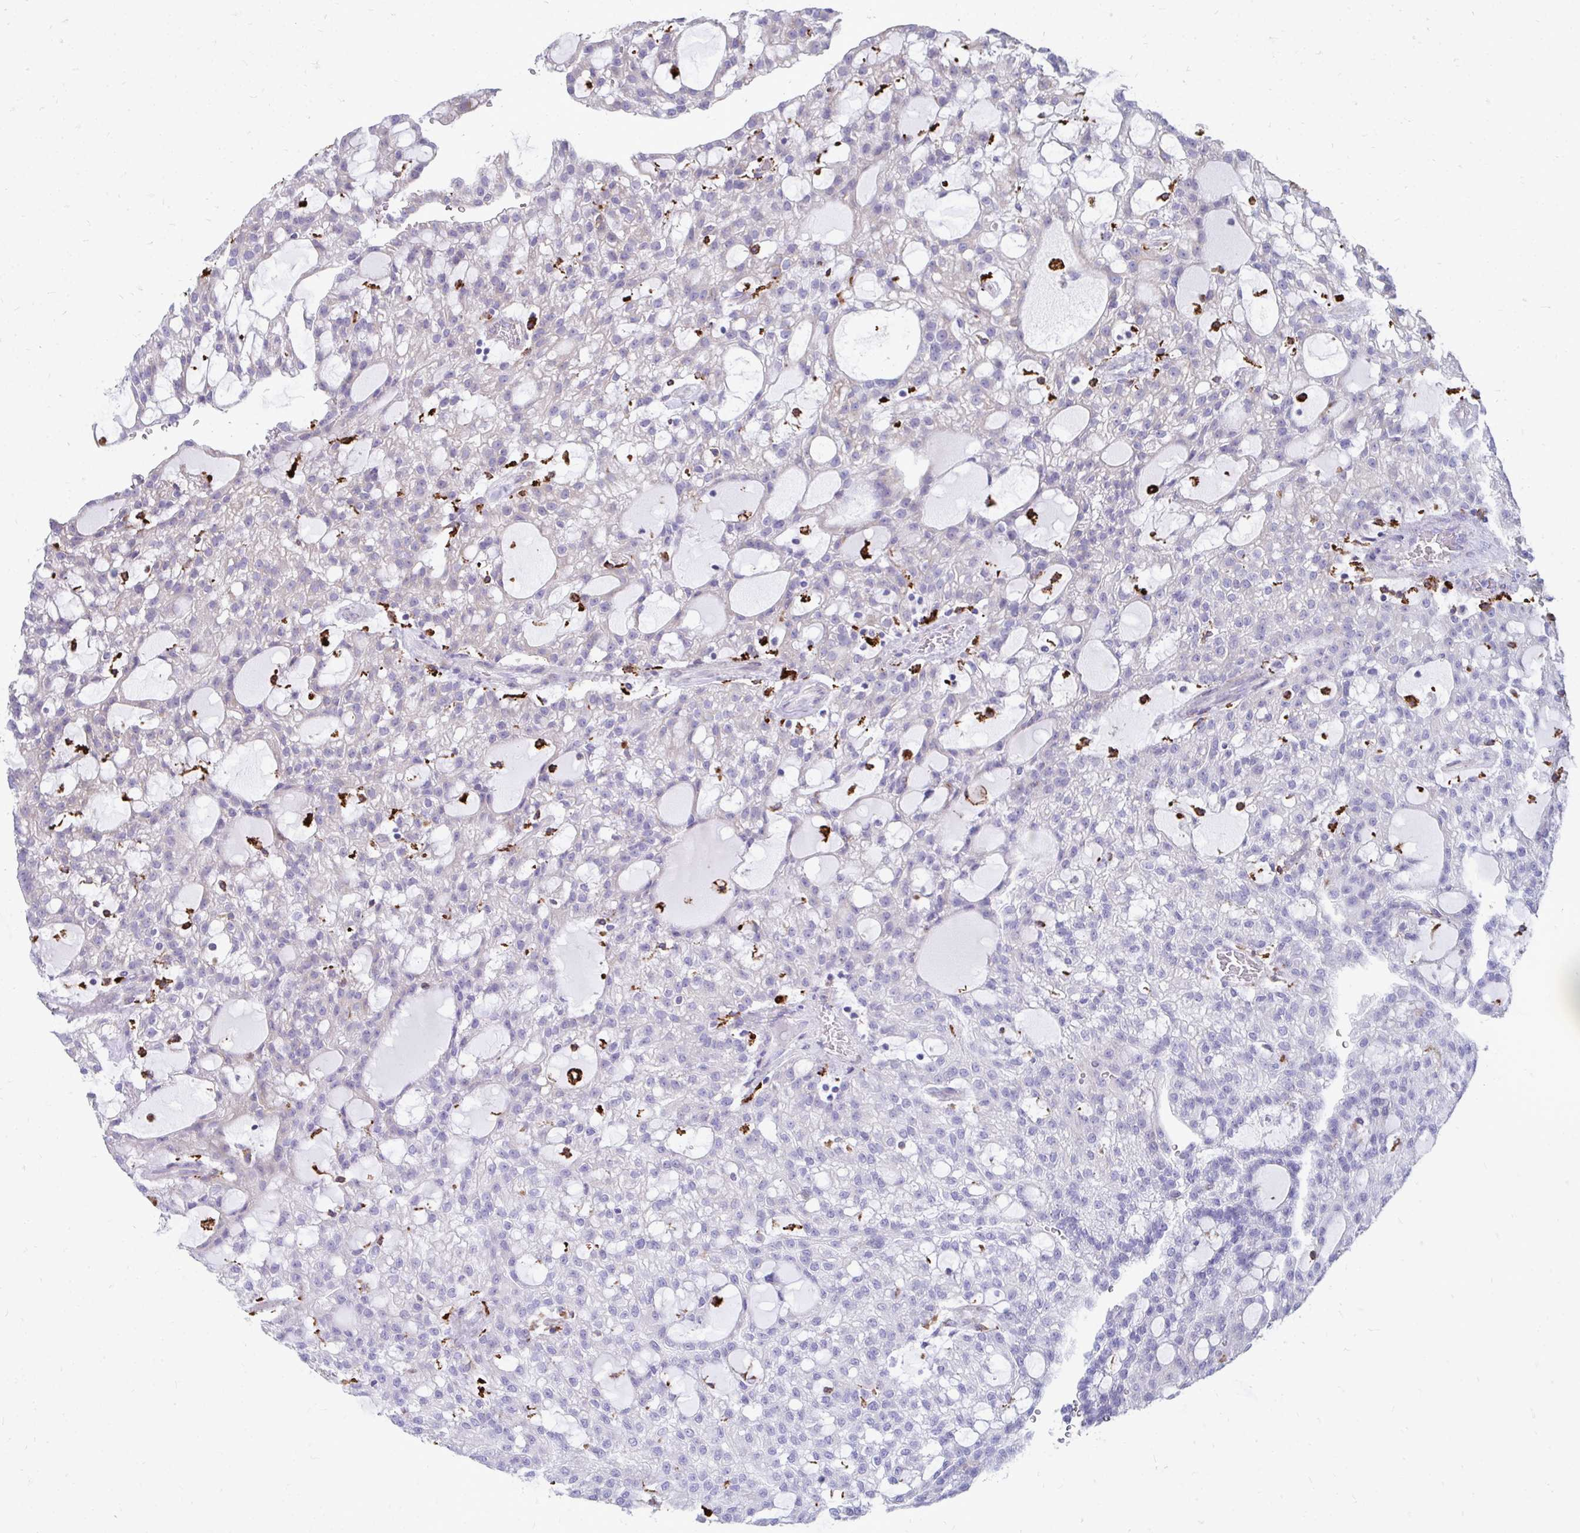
{"staining": {"intensity": "negative", "quantity": "none", "location": "none"}, "tissue": "renal cancer", "cell_type": "Tumor cells", "image_type": "cancer", "snomed": [{"axis": "morphology", "description": "Adenocarcinoma, NOS"}, {"axis": "topography", "description": "Kidney"}], "caption": "Immunohistochemistry (IHC) of renal cancer reveals no expression in tumor cells.", "gene": "CD163", "patient": {"sex": "male", "age": 63}}